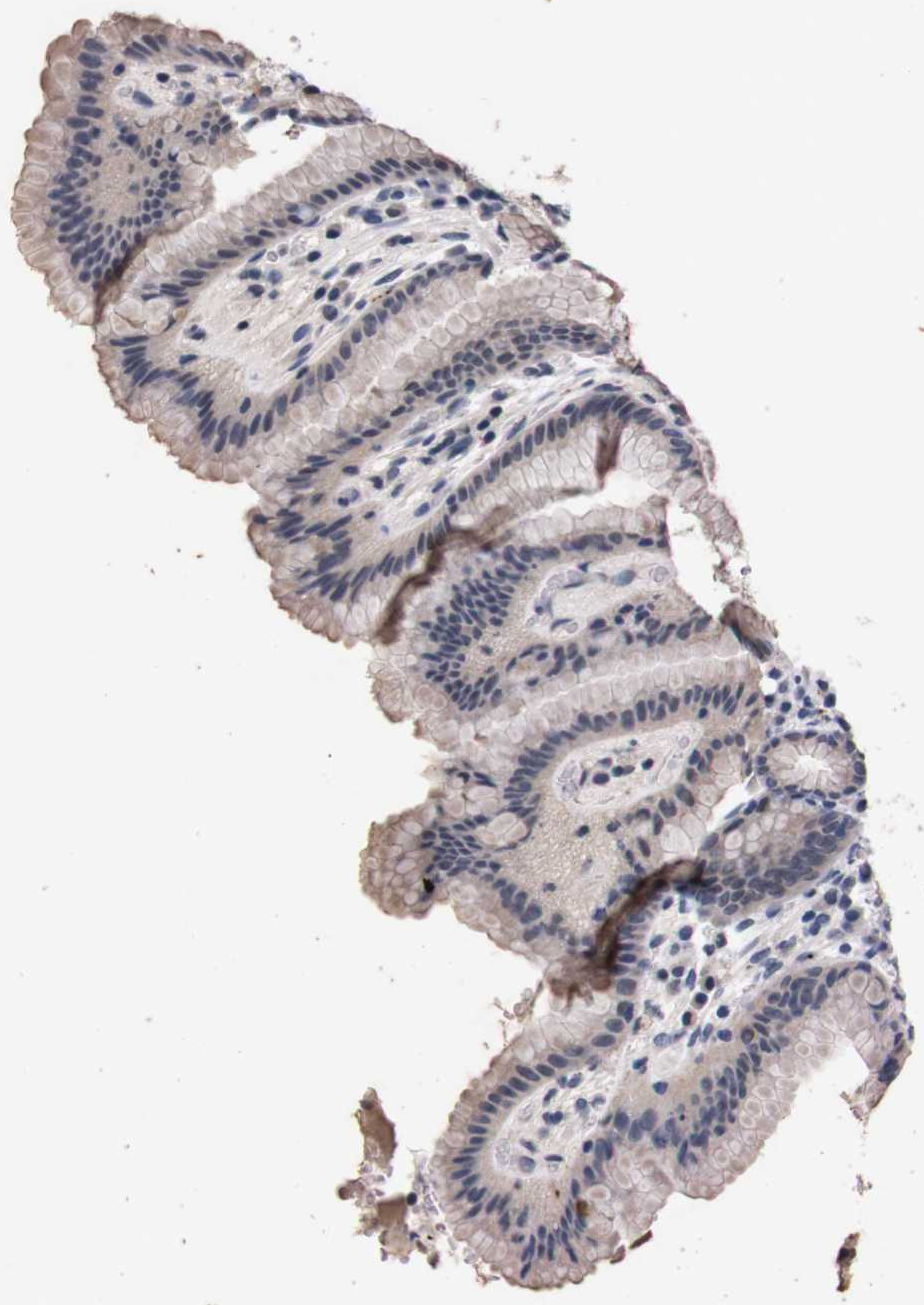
{"staining": {"intensity": "weak", "quantity": "<25%", "location": "cytoplasmic/membranous"}, "tissue": "stomach", "cell_type": "Glandular cells", "image_type": "normal", "snomed": [{"axis": "morphology", "description": "Normal tissue, NOS"}, {"axis": "topography", "description": "Stomach, lower"}], "caption": "DAB (3,3'-diaminobenzidine) immunohistochemical staining of unremarkable human stomach reveals no significant staining in glandular cells.", "gene": "TNFRSF21", "patient": {"sex": "male", "age": 52}}